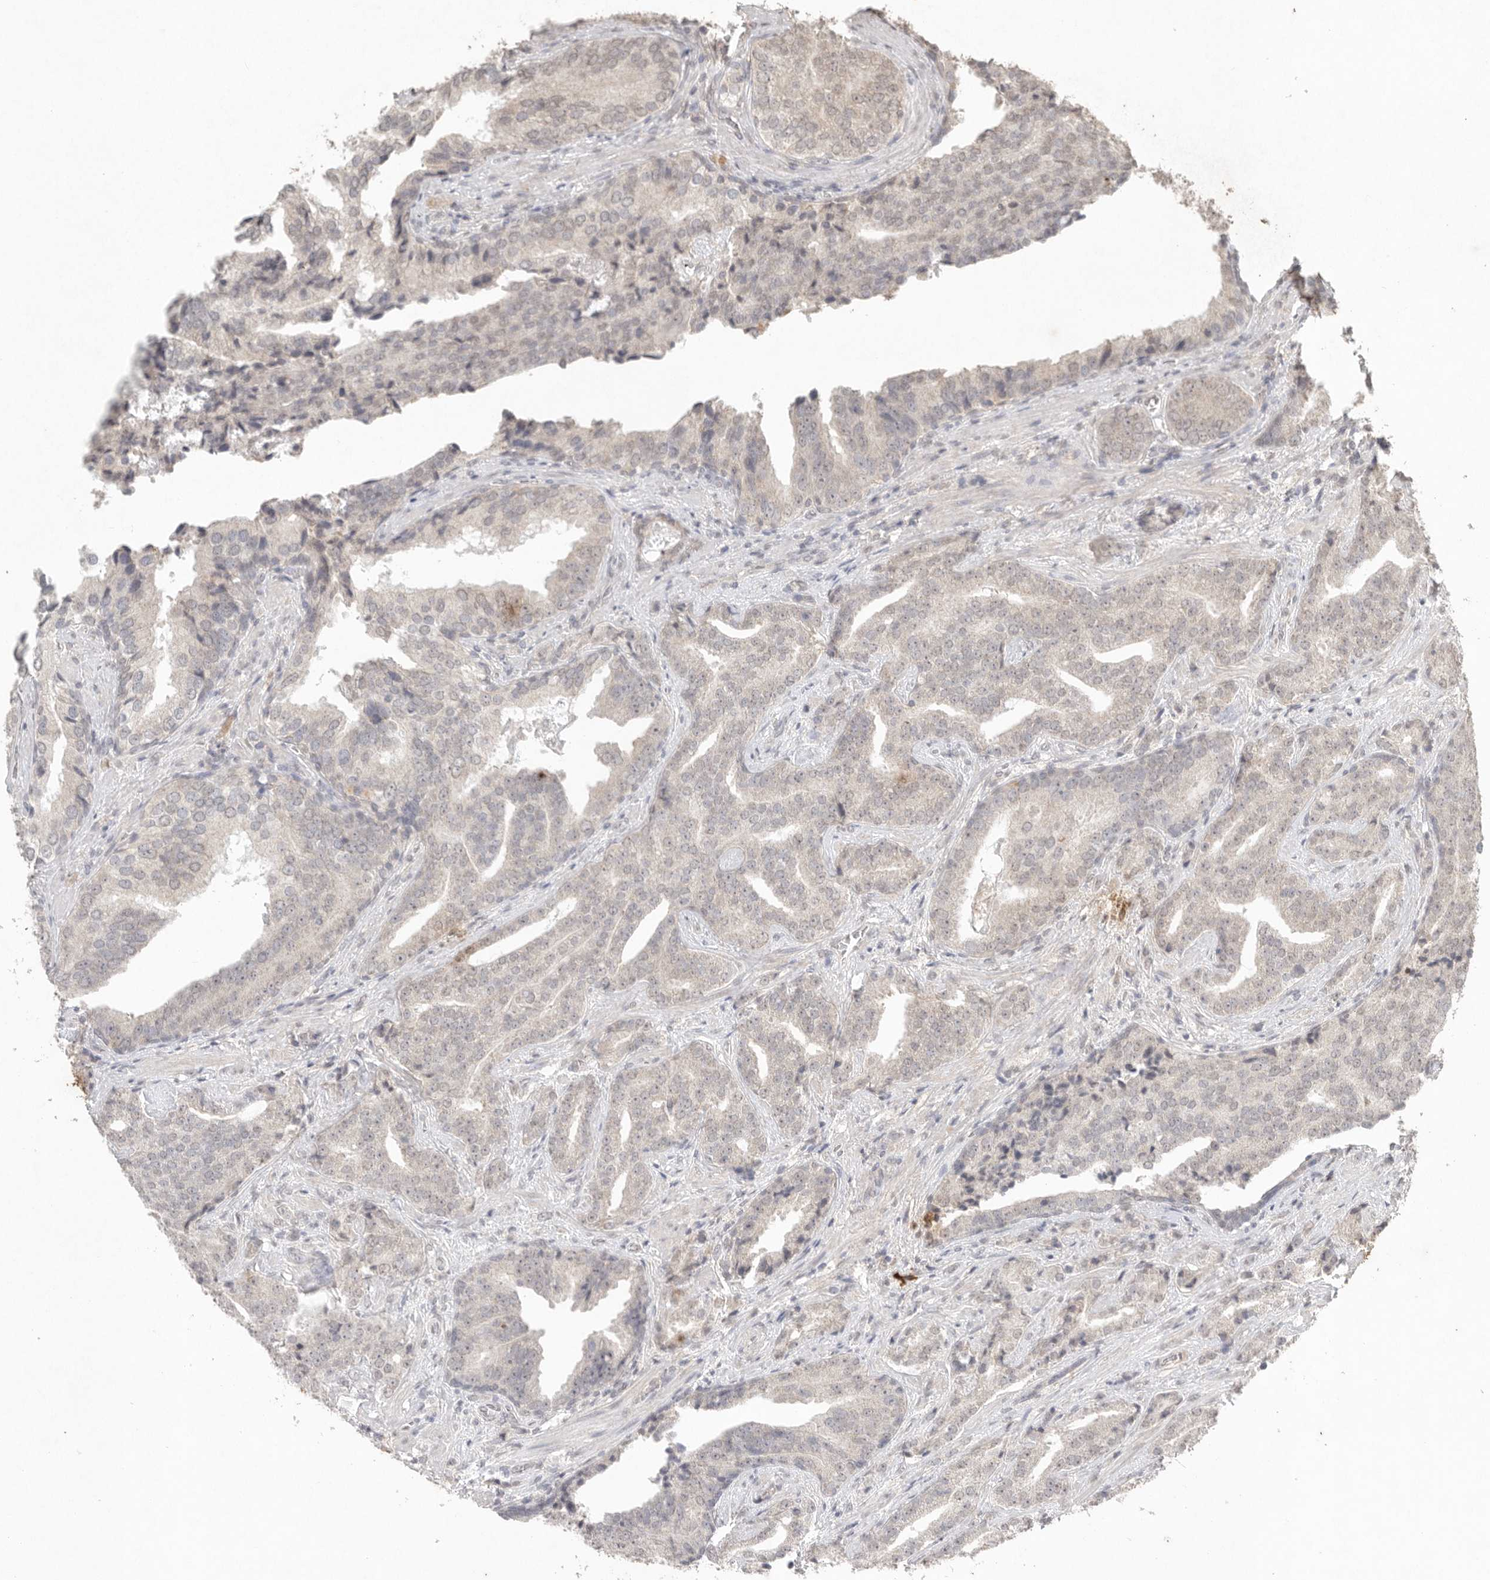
{"staining": {"intensity": "weak", "quantity": "<25%", "location": "cytoplasmic/membranous"}, "tissue": "prostate cancer", "cell_type": "Tumor cells", "image_type": "cancer", "snomed": [{"axis": "morphology", "description": "Adenocarcinoma, Low grade"}, {"axis": "topography", "description": "Prostate"}], "caption": "DAB immunohistochemical staining of prostate cancer (adenocarcinoma (low-grade)) shows no significant positivity in tumor cells.", "gene": "KLK5", "patient": {"sex": "male", "age": 67}}